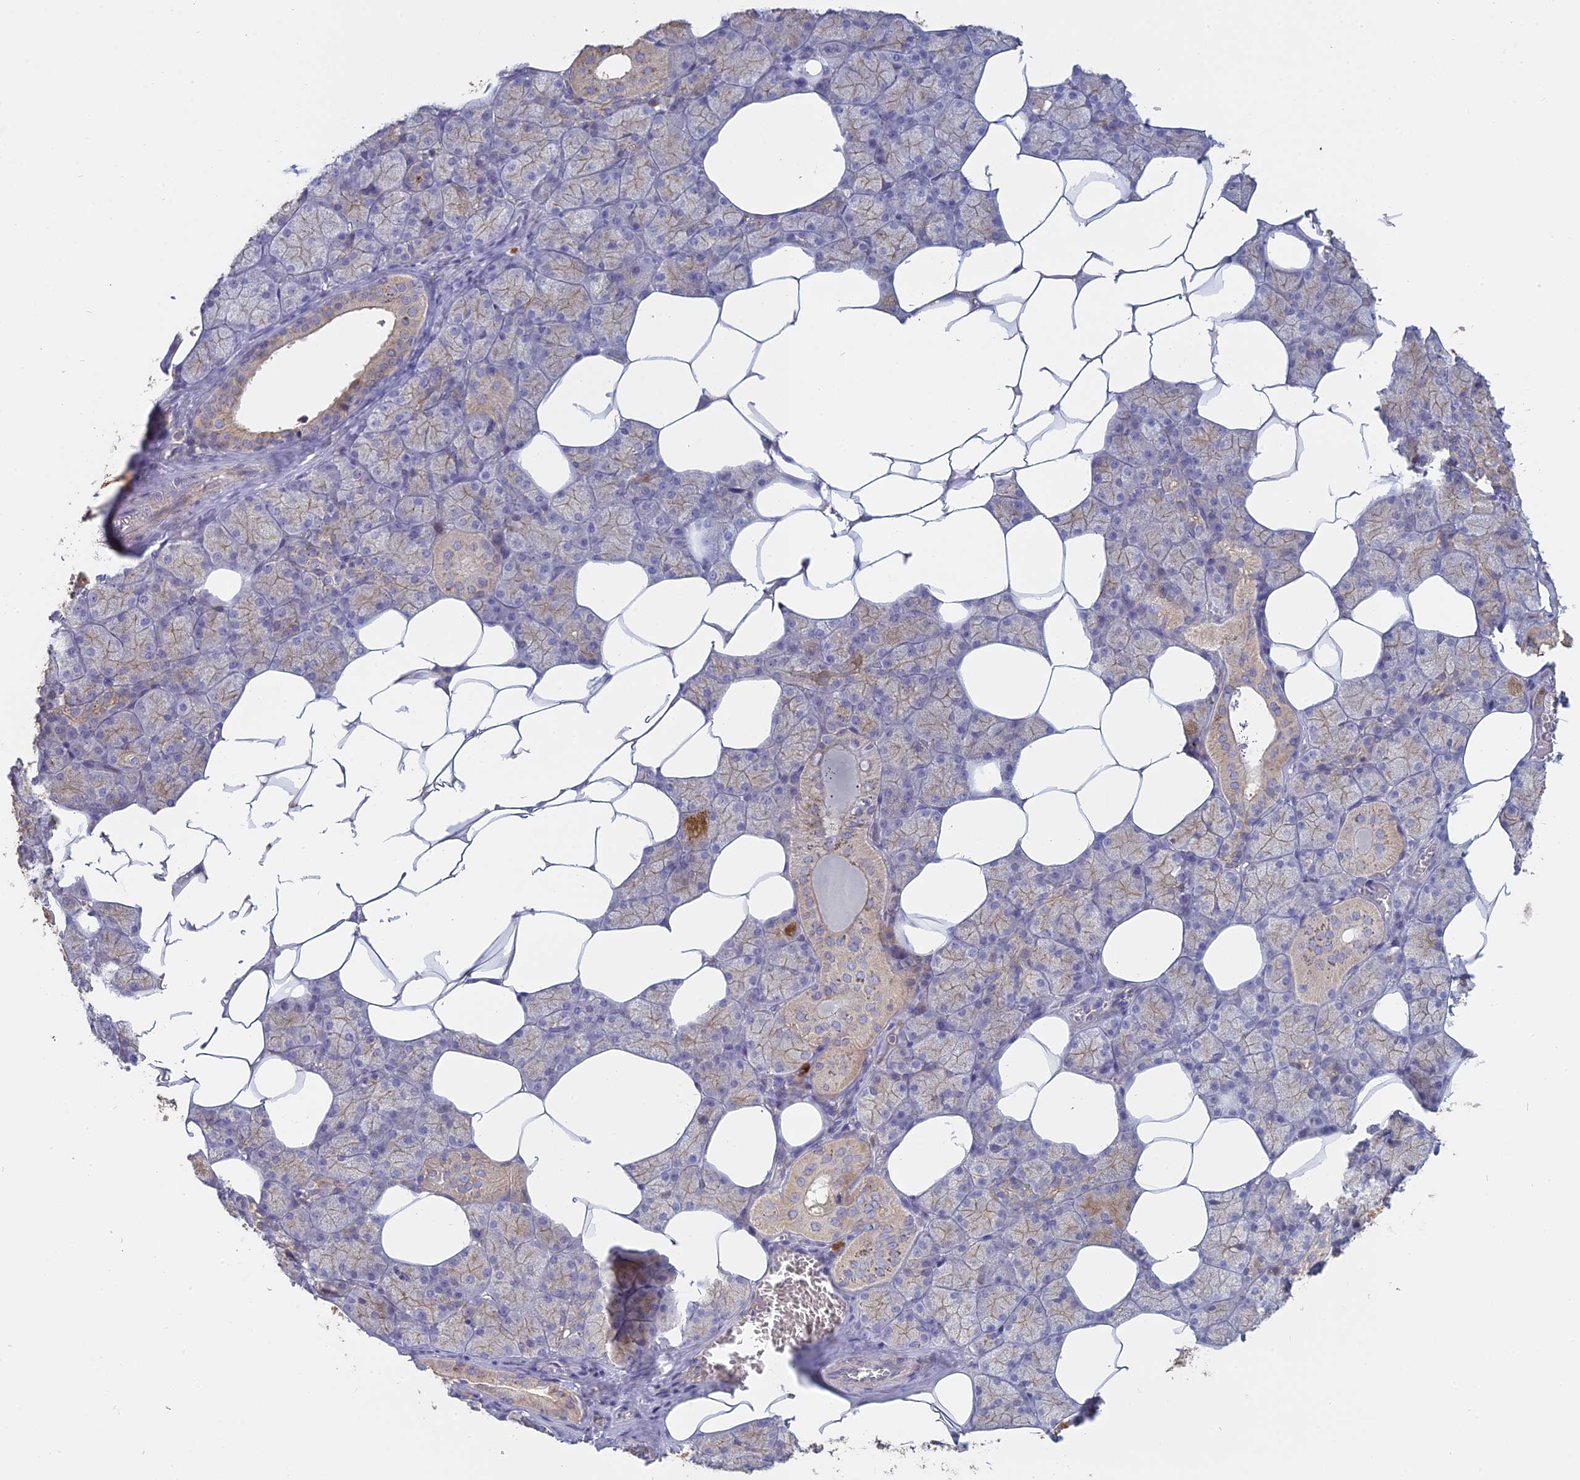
{"staining": {"intensity": "moderate", "quantity": "<25%", "location": "cytoplasmic/membranous"}, "tissue": "salivary gland", "cell_type": "Glandular cells", "image_type": "normal", "snomed": [{"axis": "morphology", "description": "Normal tissue, NOS"}, {"axis": "topography", "description": "Salivary gland"}], "caption": "The micrograph shows a brown stain indicating the presence of a protein in the cytoplasmic/membranous of glandular cells in salivary gland. (DAB (3,3'-diaminobenzidine) IHC with brightfield microscopy, high magnification).", "gene": "SFT2D2", "patient": {"sex": "male", "age": 62}}